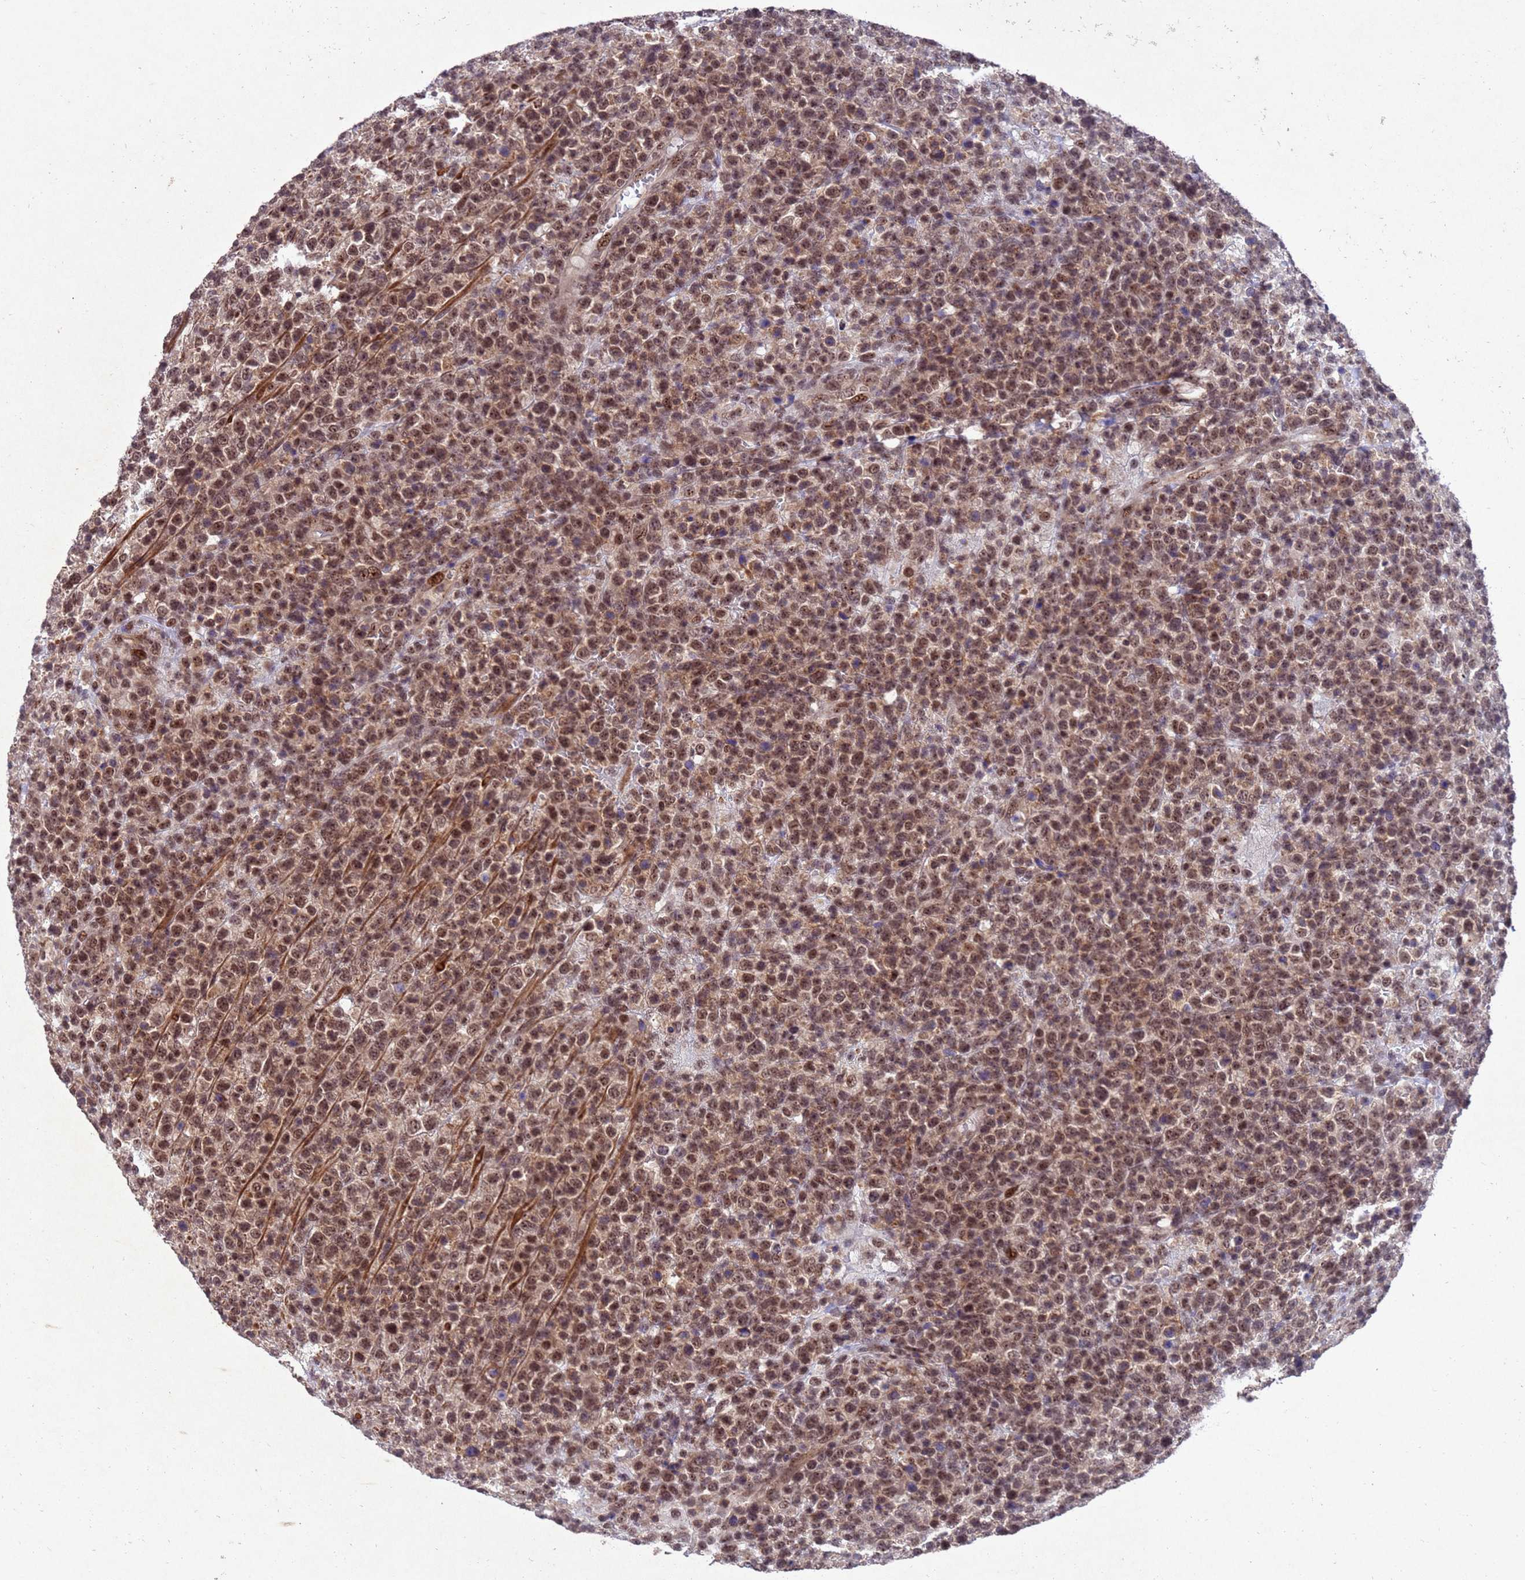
{"staining": {"intensity": "moderate", "quantity": ">75%", "location": "cytoplasmic/membranous,nuclear"}, "tissue": "lymphoma", "cell_type": "Tumor cells", "image_type": "cancer", "snomed": [{"axis": "morphology", "description": "Malignant lymphoma, non-Hodgkin's type, High grade"}, {"axis": "topography", "description": "Colon"}], "caption": "Immunohistochemical staining of high-grade malignant lymphoma, non-Hodgkin's type demonstrates medium levels of moderate cytoplasmic/membranous and nuclear protein staining in about >75% of tumor cells.", "gene": "TBK1", "patient": {"sex": "female", "age": 53}}